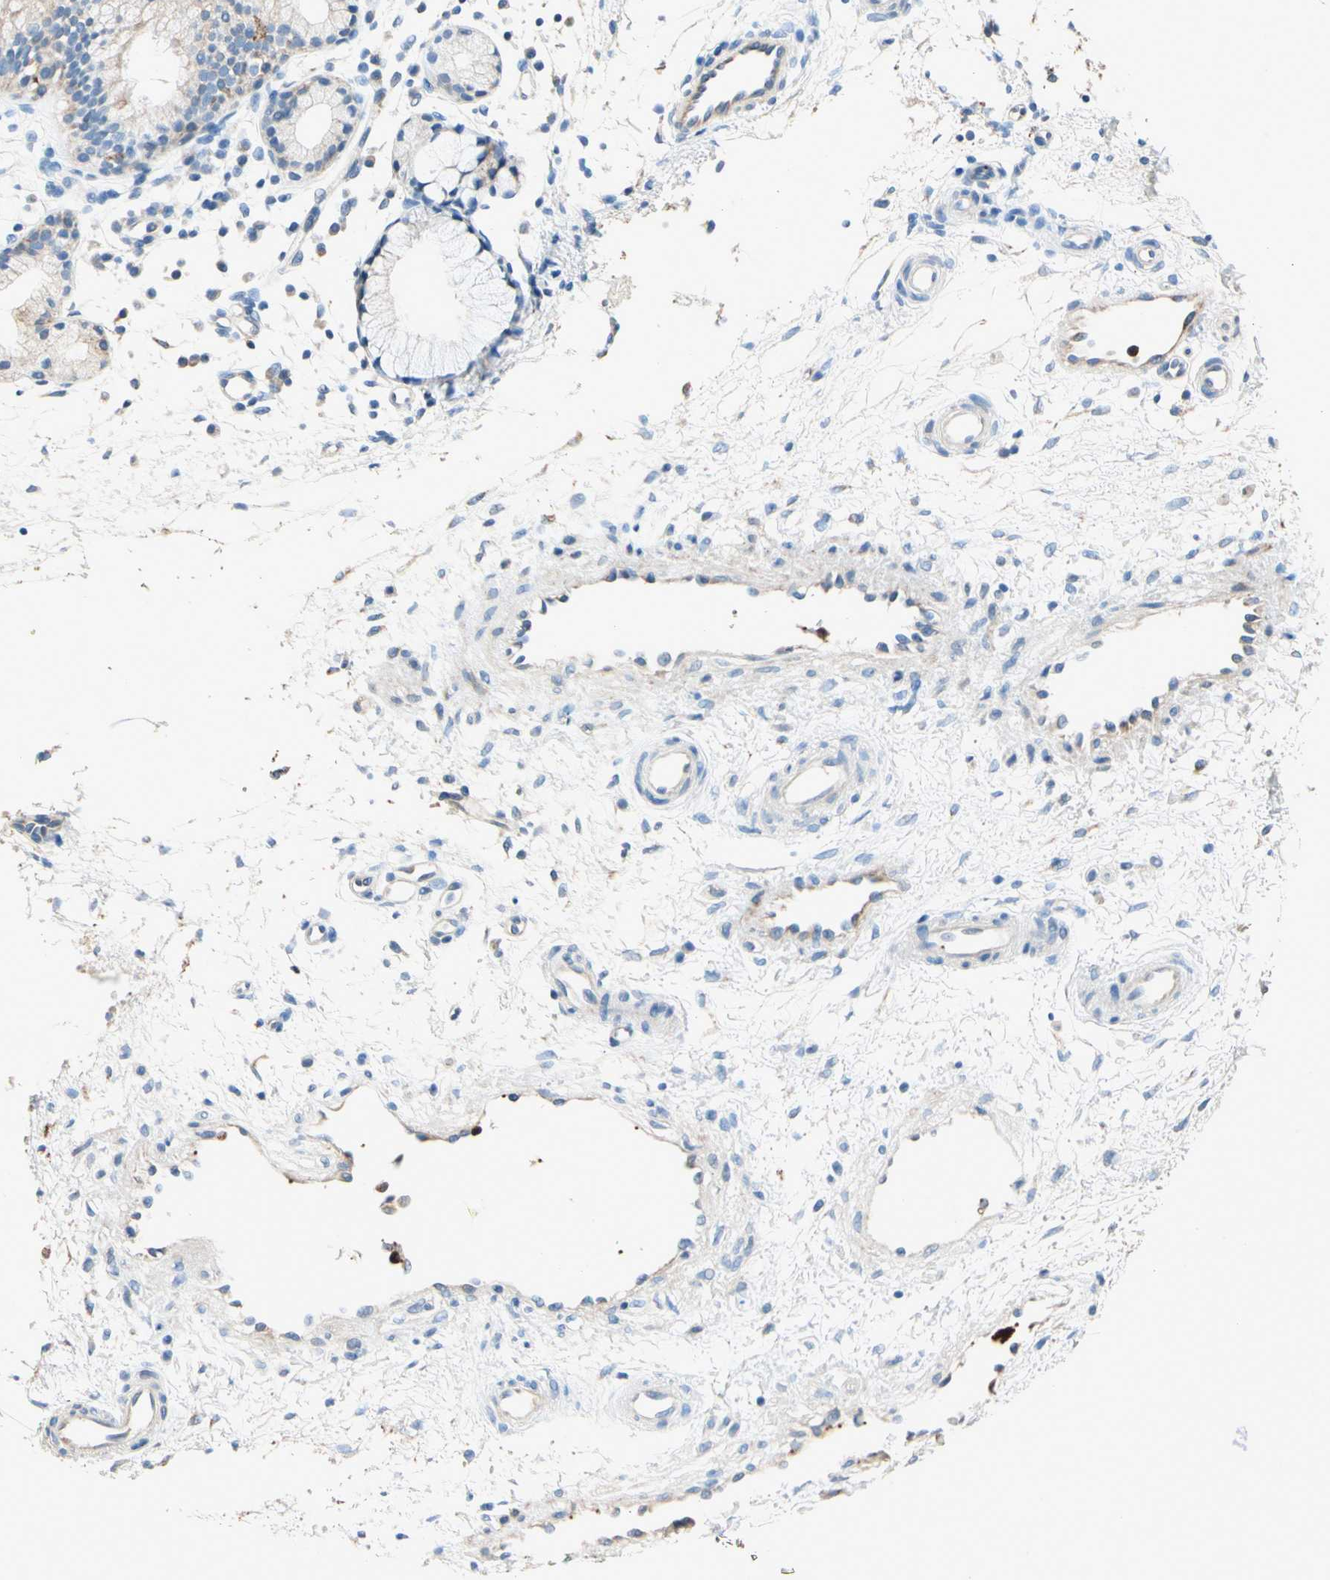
{"staining": {"intensity": "weak", "quantity": ">75%", "location": "cytoplasmic/membranous"}, "tissue": "nasopharynx", "cell_type": "Respiratory epithelial cells", "image_type": "normal", "snomed": [{"axis": "morphology", "description": "Normal tissue, NOS"}, {"axis": "topography", "description": "Nasopharynx"}], "caption": "Benign nasopharynx demonstrates weak cytoplasmic/membranous expression in about >75% of respiratory epithelial cells, visualized by immunohistochemistry. (brown staining indicates protein expression, while blue staining denotes nuclei).", "gene": "LY6G6F", "patient": {"sex": "male", "age": 21}}